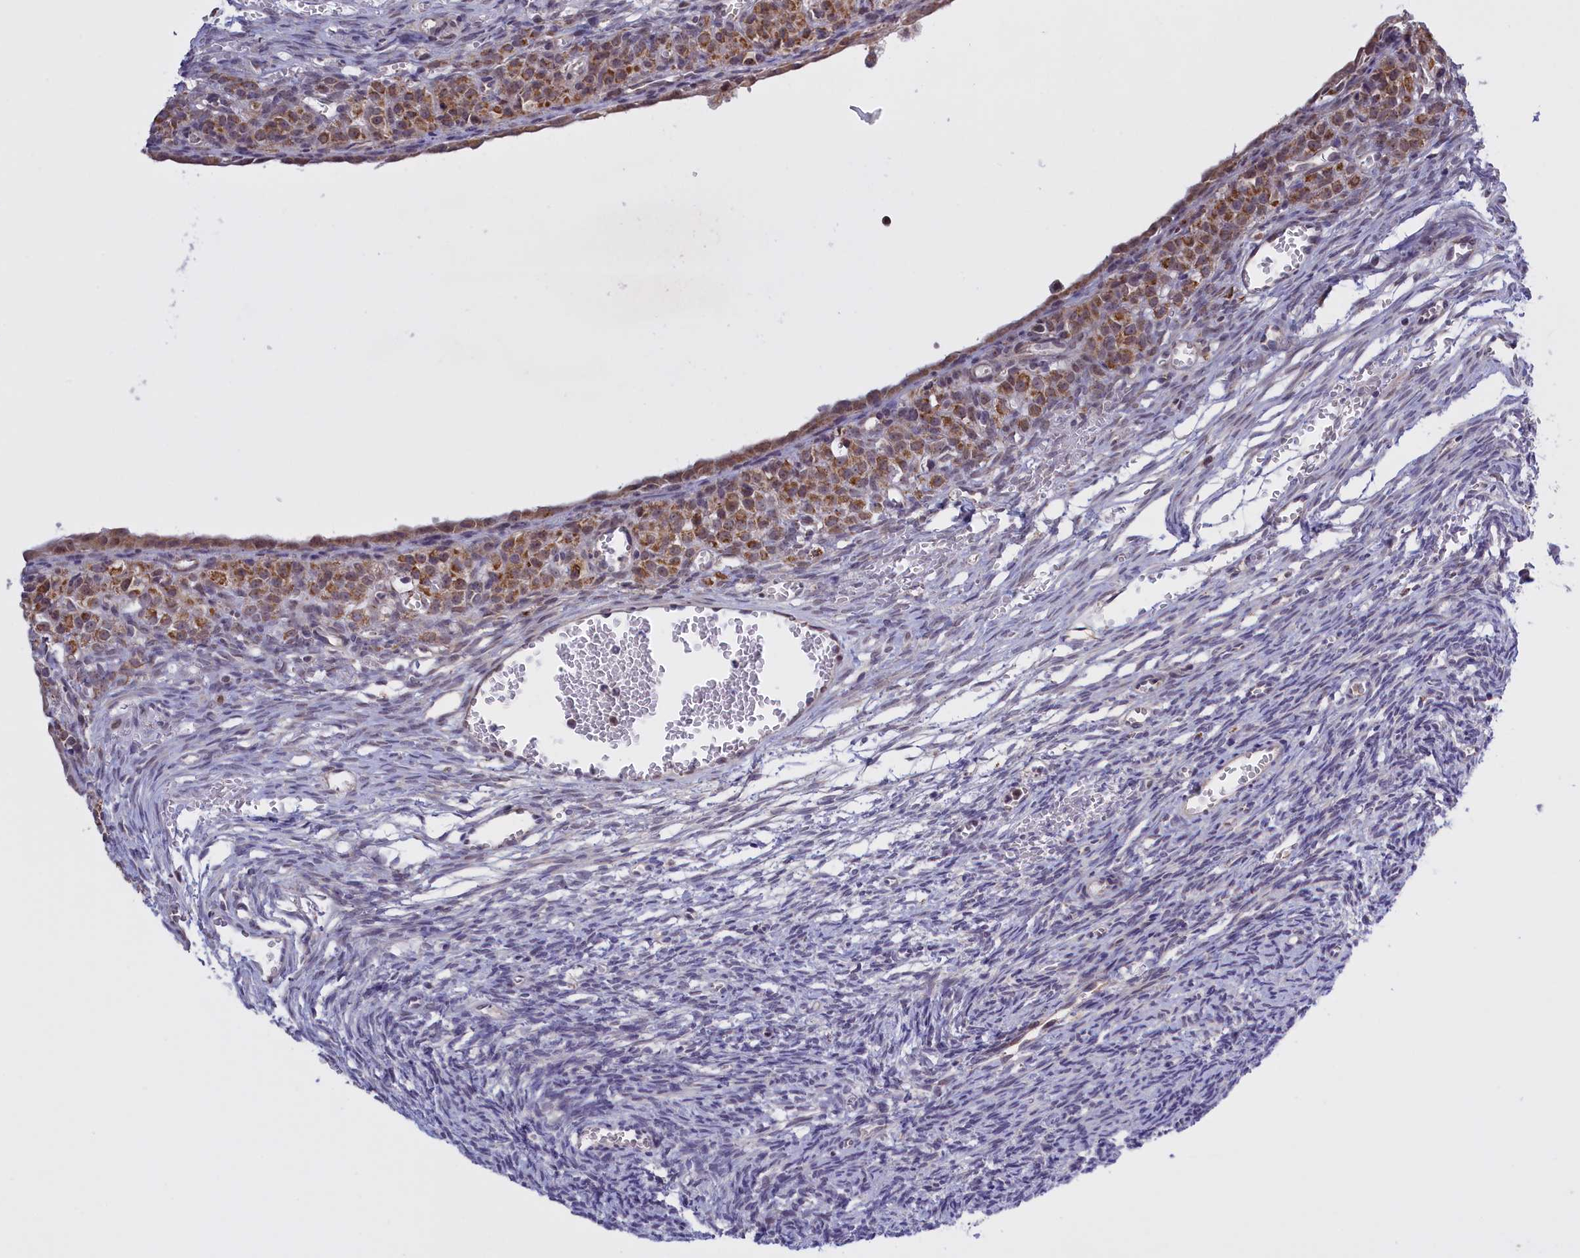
{"staining": {"intensity": "moderate", "quantity": ">75%", "location": "cytoplasmic/membranous"}, "tissue": "ovary", "cell_type": "Follicle cells", "image_type": "normal", "snomed": [{"axis": "morphology", "description": "Normal tissue, NOS"}, {"axis": "topography", "description": "Ovary"}], "caption": "Protein staining reveals moderate cytoplasmic/membranous staining in about >75% of follicle cells in benign ovary.", "gene": "FAM149B1", "patient": {"sex": "female", "age": 39}}